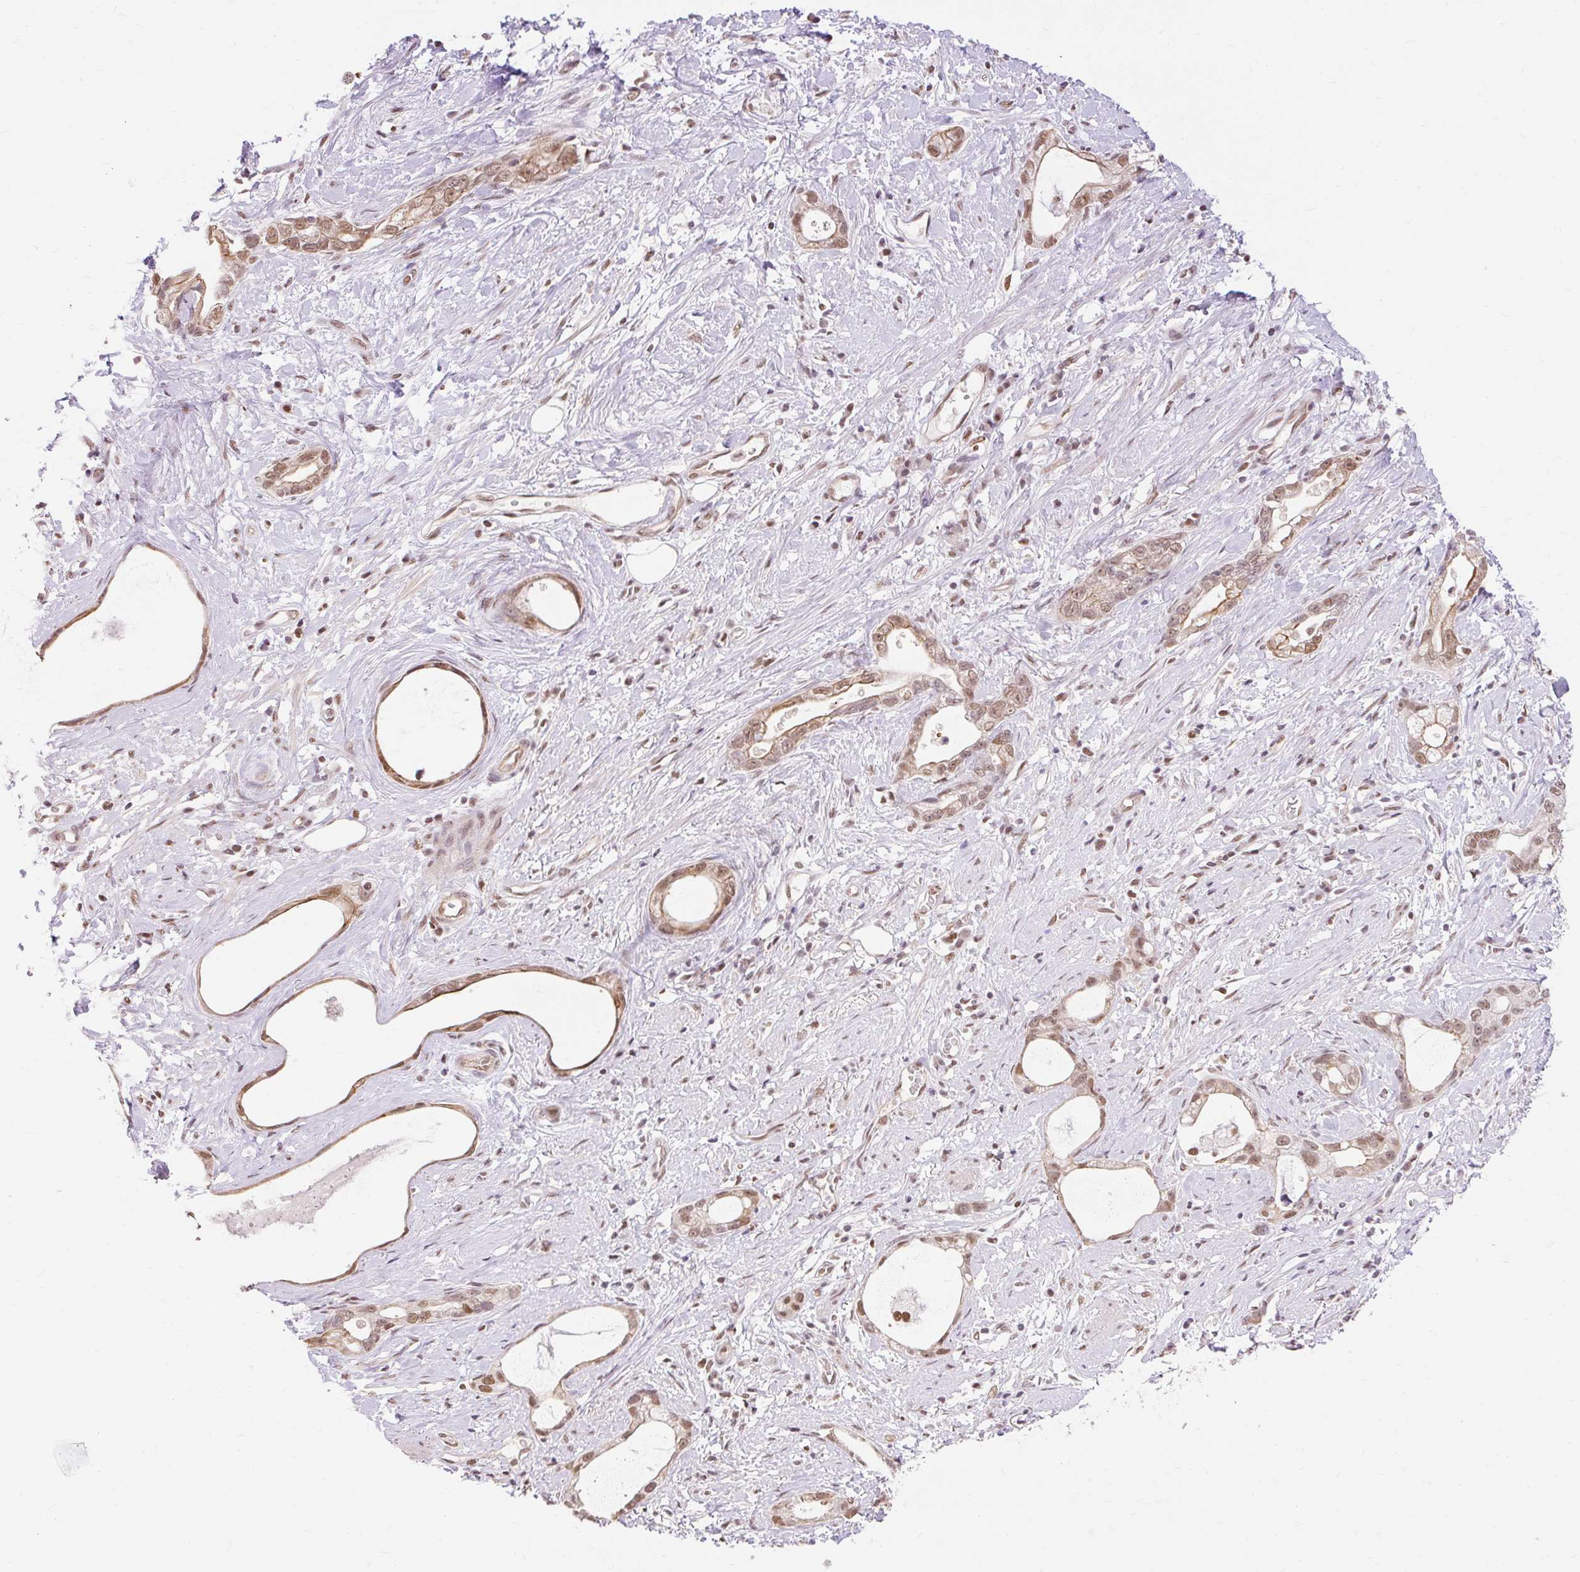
{"staining": {"intensity": "moderate", "quantity": ">75%", "location": "cytoplasmic/membranous,nuclear"}, "tissue": "stomach cancer", "cell_type": "Tumor cells", "image_type": "cancer", "snomed": [{"axis": "morphology", "description": "Adenocarcinoma, NOS"}, {"axis": "topography", "description": "Stomach"}], "caption": "DAB (3,3'-diaminobenzidine) immunohistochemical staining of stomach cancer (adenocarcinoma) displays moderate cytoplasmic/membranous and nuclear protein staining in approximately >75% of tumor cells.", "gene": "NPIPB12", "patient": {"sex": "male", "age": 55}}